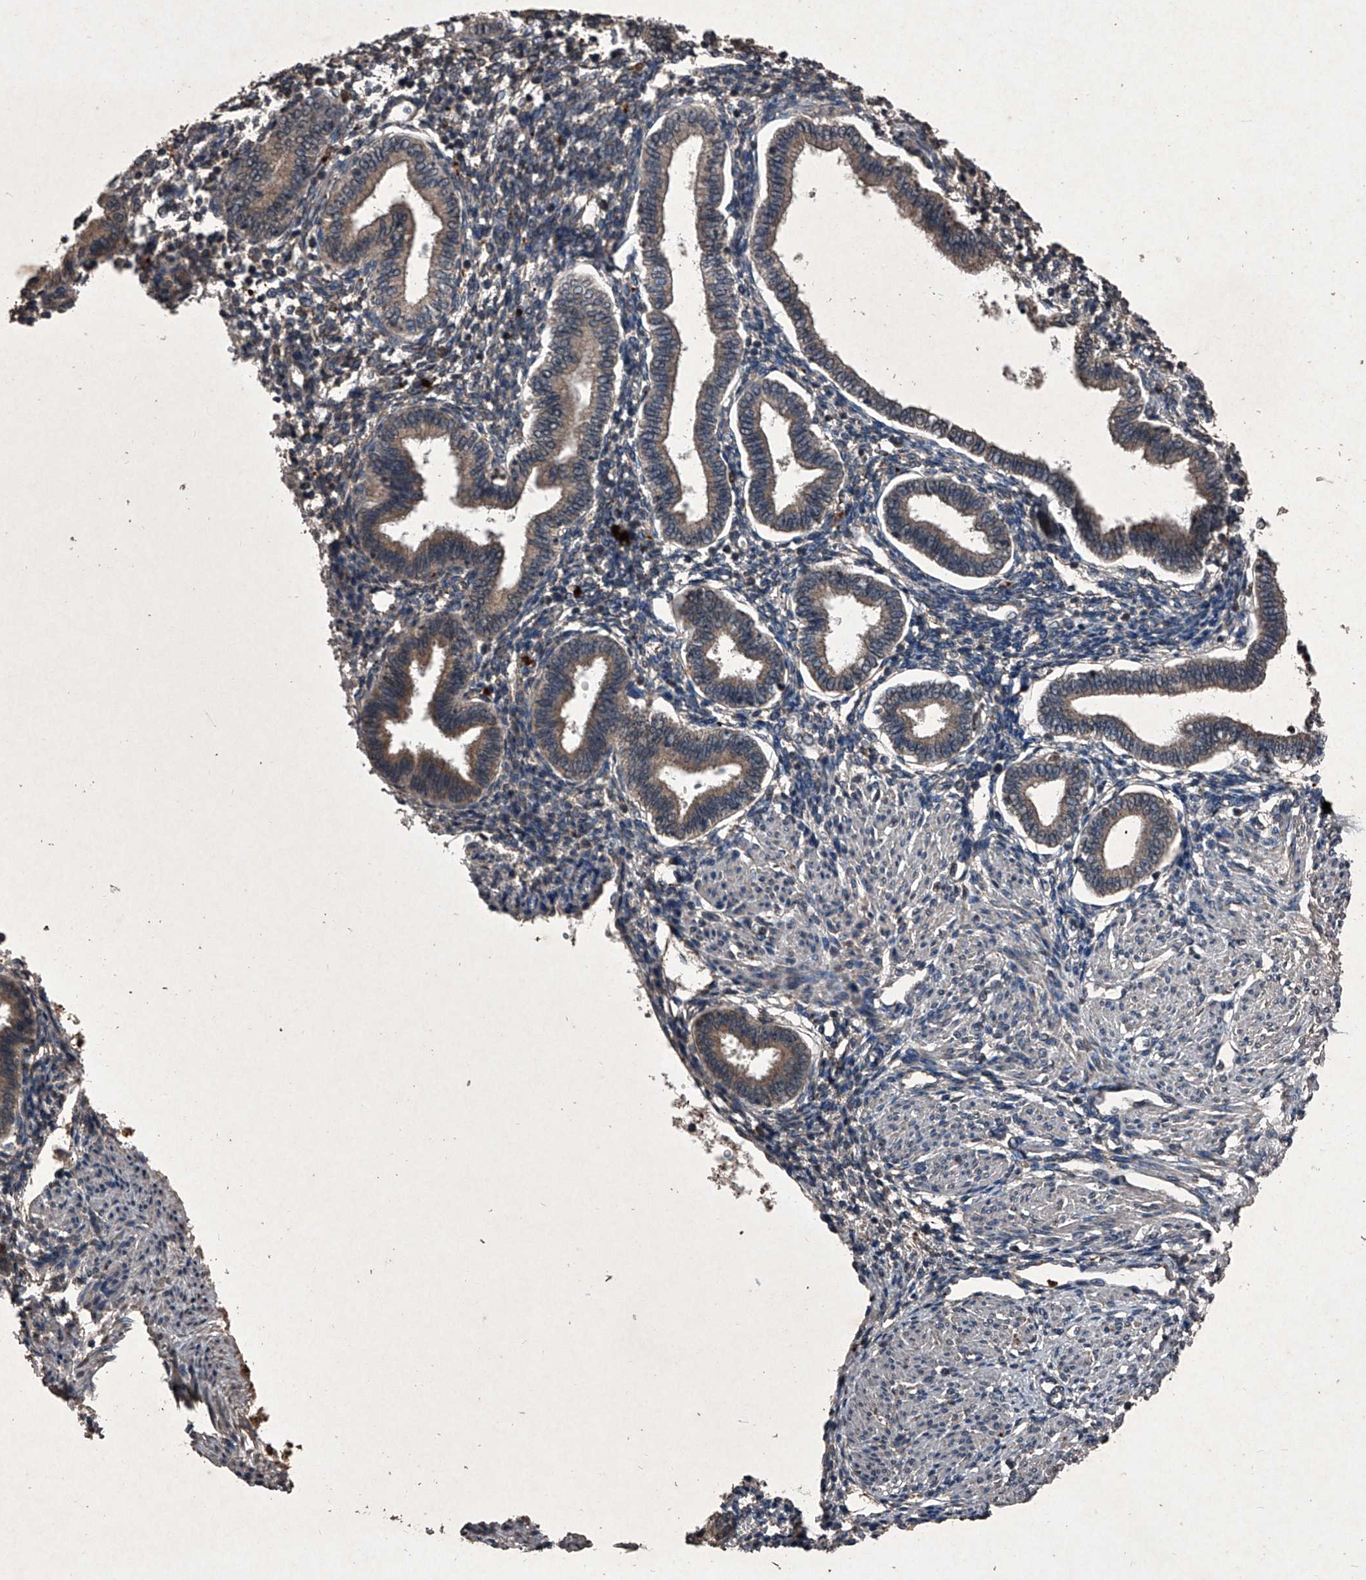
{"staining": {"intensity": "negative", "quantity": "none", "location": "none"}, "tissue": "endometrium", "cell_type": "Cells in endometrial stroma", "image_type": "normal", "snomed": [{"axis": "morphology", "description": "Normal tissue, NOS"}, {"axis": "topography", "description": "Endometrium"}], "caption": "Immunohistochemistry of normal endometrium shows no positivity in cells in endometrial stroma.", "gene": "MAPKAP1", "patient": {"sex": "female", "age": 53}}